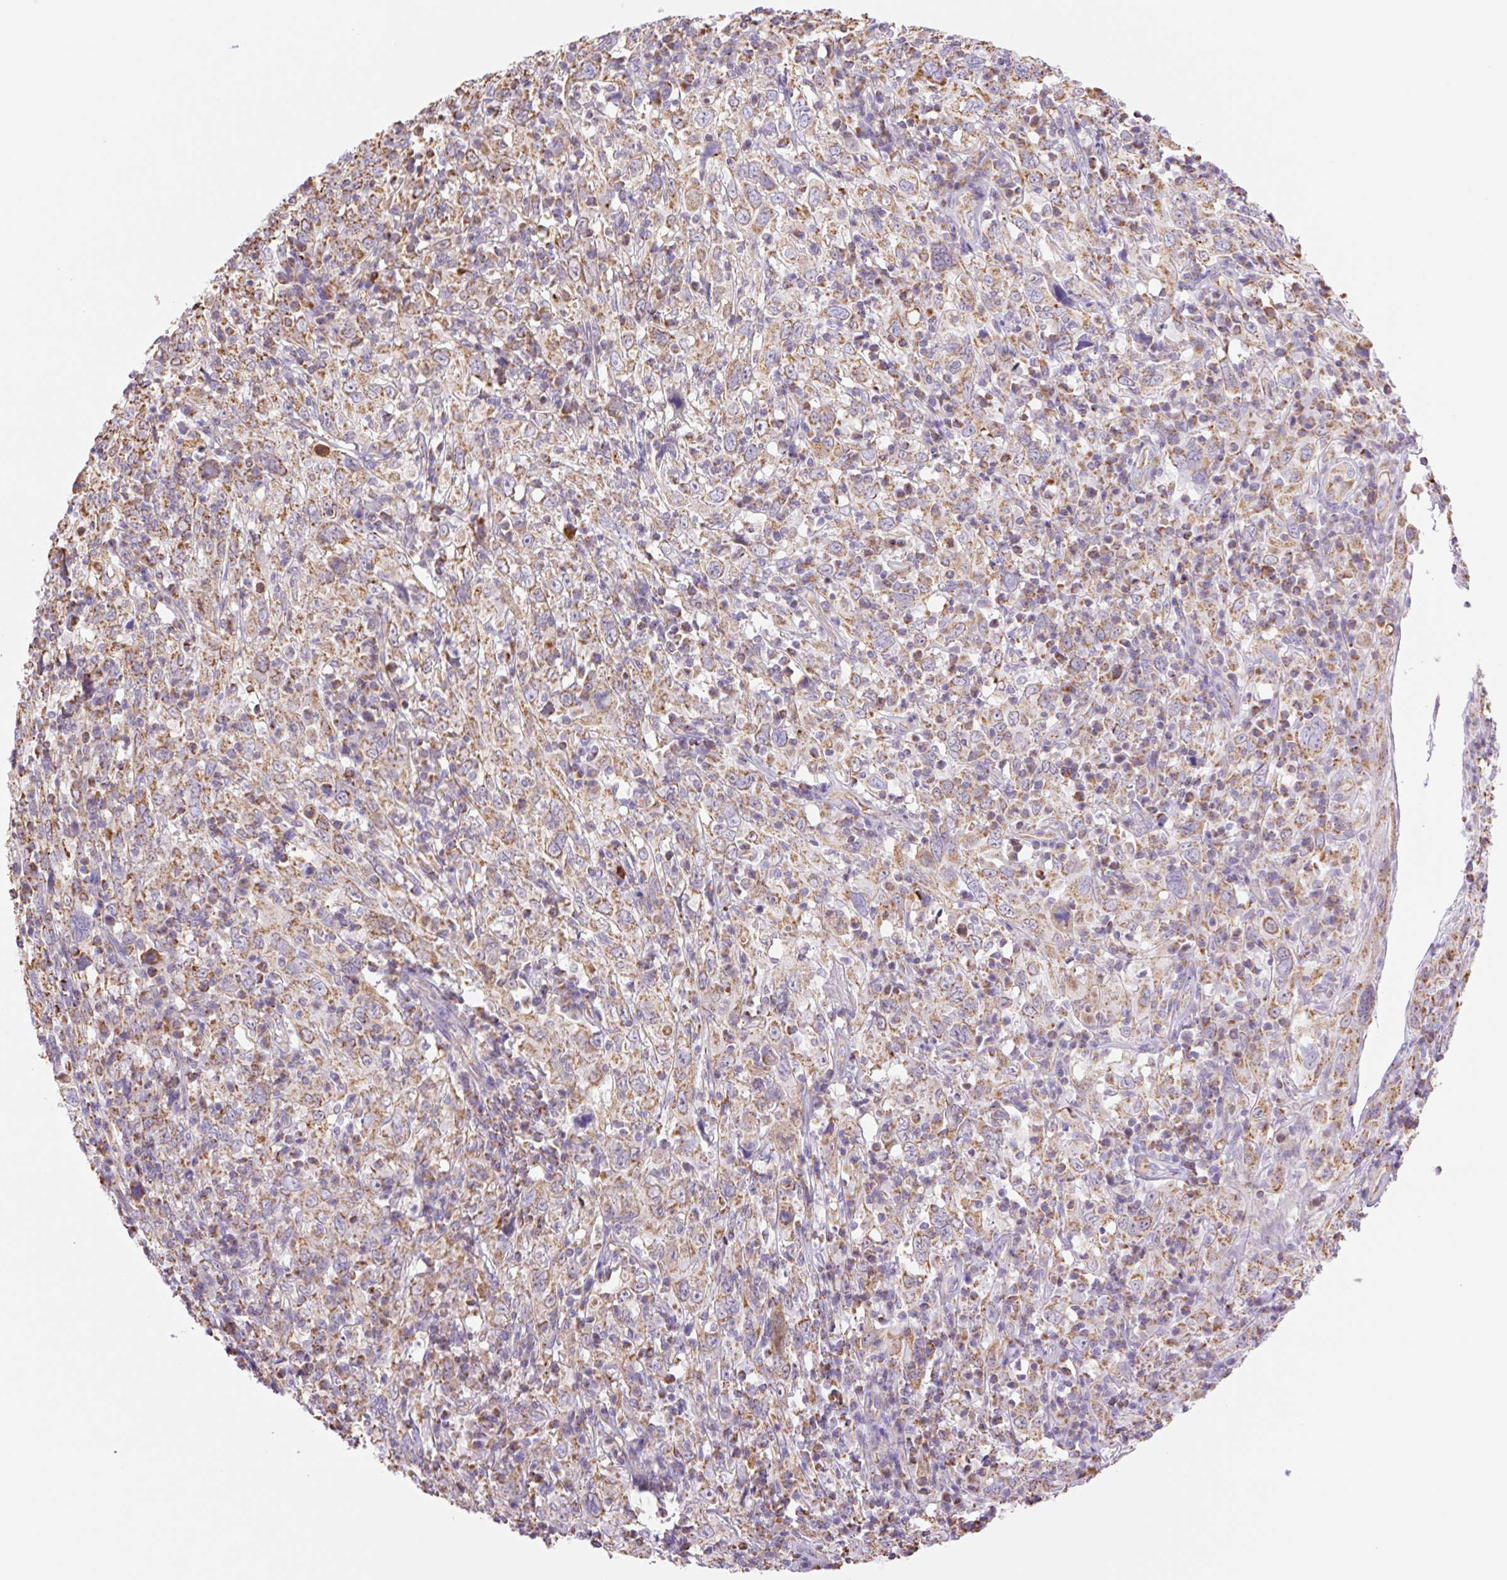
{"staining": {"intensity": "moderate", "quantity": "25%-75%", "location": "cytoplasmic/membranous"}, "tissue": "cervical cancer", "cell_type": "Tumor cells", "image_type": "cancer", "snomed": [{"axis": "morphology", "description": "Squamous cell carcinoma, NOS"}, {"axis": "topography", "description": "Cervix"}], "caption": "Protein staining demonstrates moderate cytoplasmic/membranous expression in approximately 25%-75% of tumor cells in cervical squamous cell carcinoma.", "gene": "ESAM", "patient": {"sex": "female", "age": 46}}